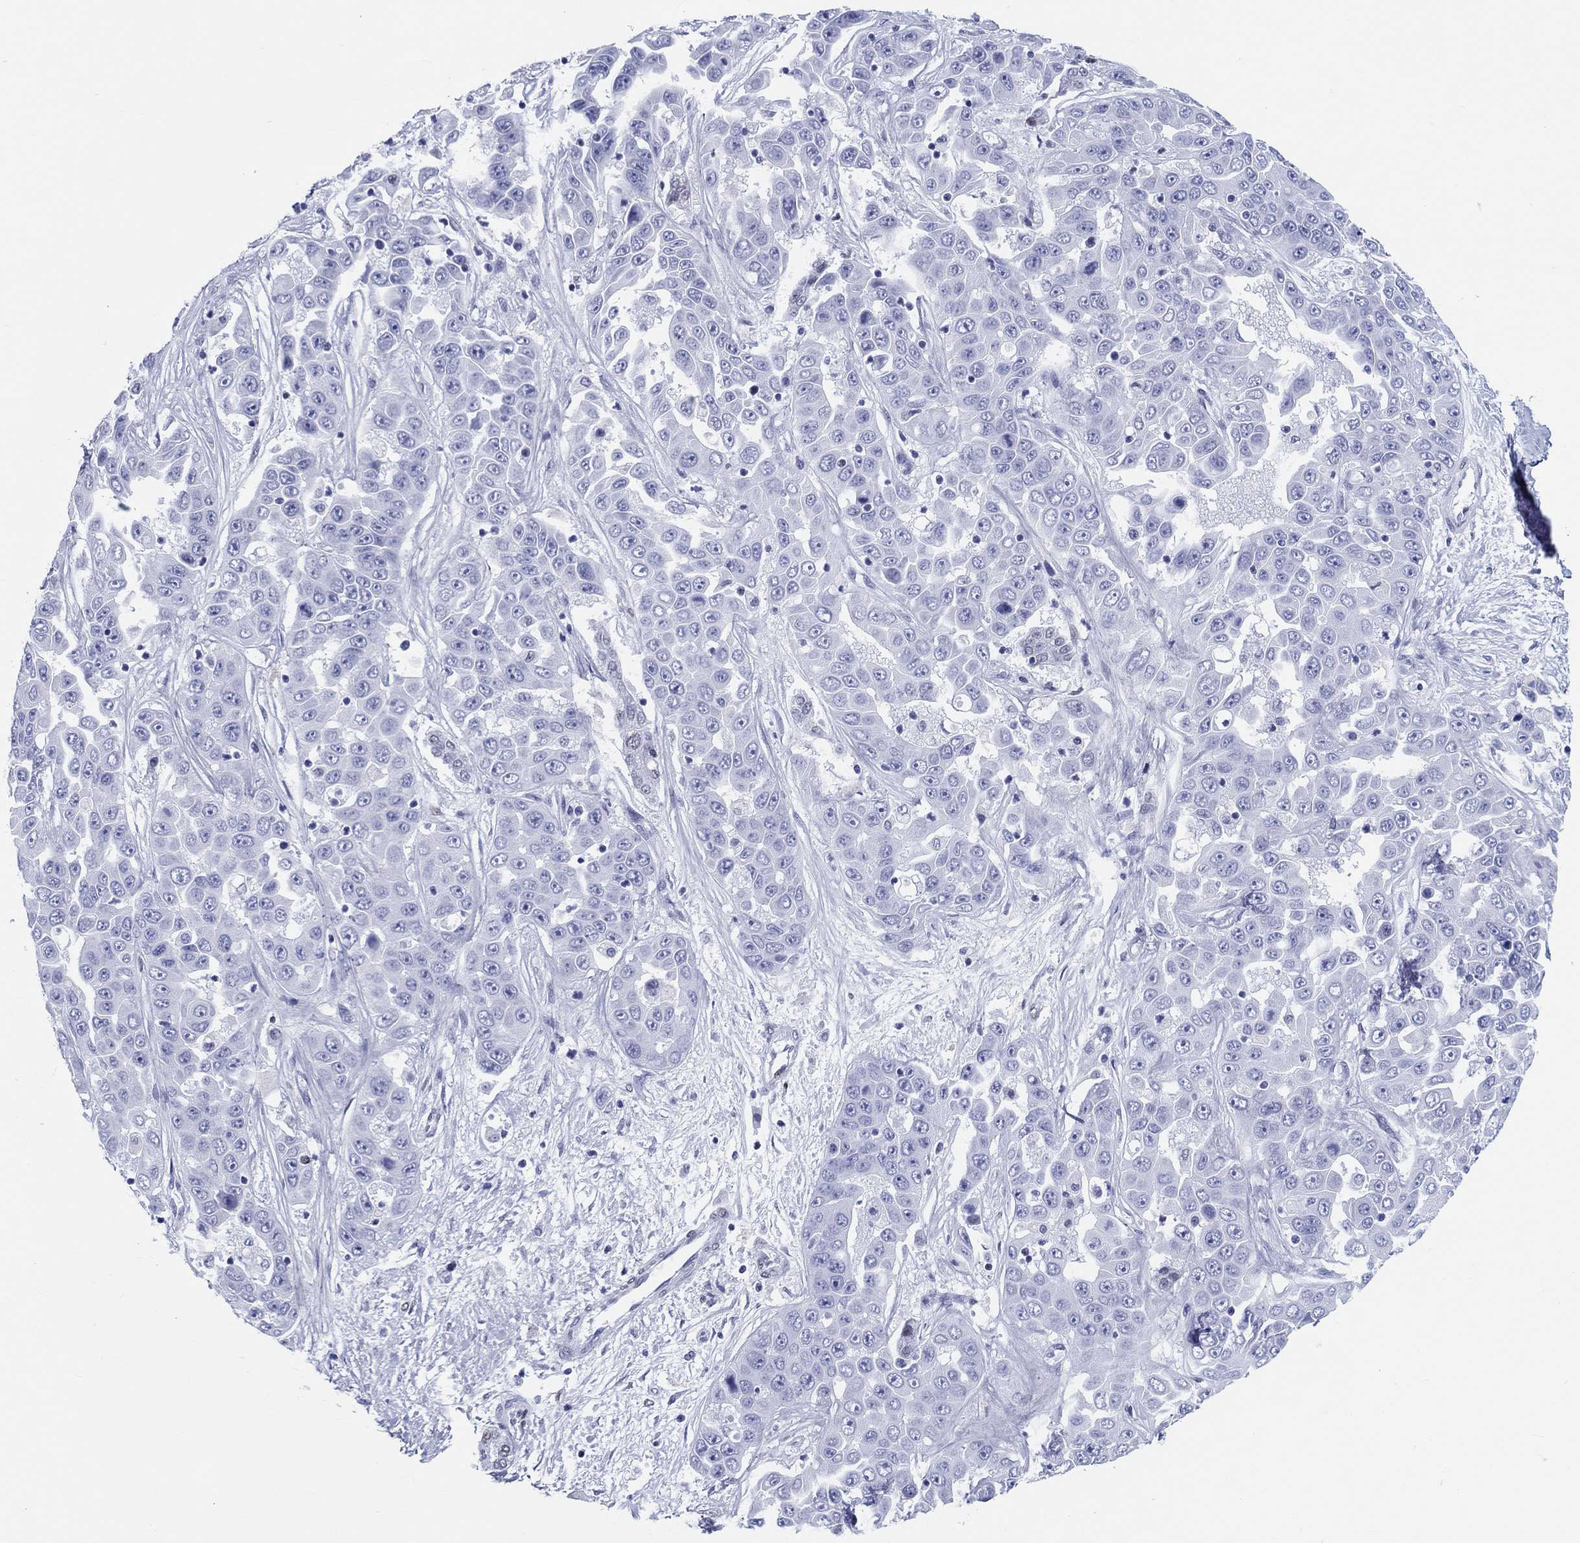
{"staining": {"intensity": "negative", "quantity": "none", "location": "none"}, "tissue": "liver cancer", "cell_type": "Tumor cells", "image_type": "cancer", "snomed": [{"axis": "morphology", "description": "Cholangiocarcinoma"}, {"axis": "topography", "description": "Liver"}], "caption": "The immunohistochemistry (IHC) micrograph has no significant positivity in tumor cells of liver cancer (cholangiocarcinoma) tissue. (Stains: DAB (3,3'-diaminobenzidine) immunohistochemistry (IHC) with hematoxylin counter stain, Microscopy: brightfield microscopy at high magnification).", "gene": "H1-1", "patient": {"sex": "female", "age": 52}}